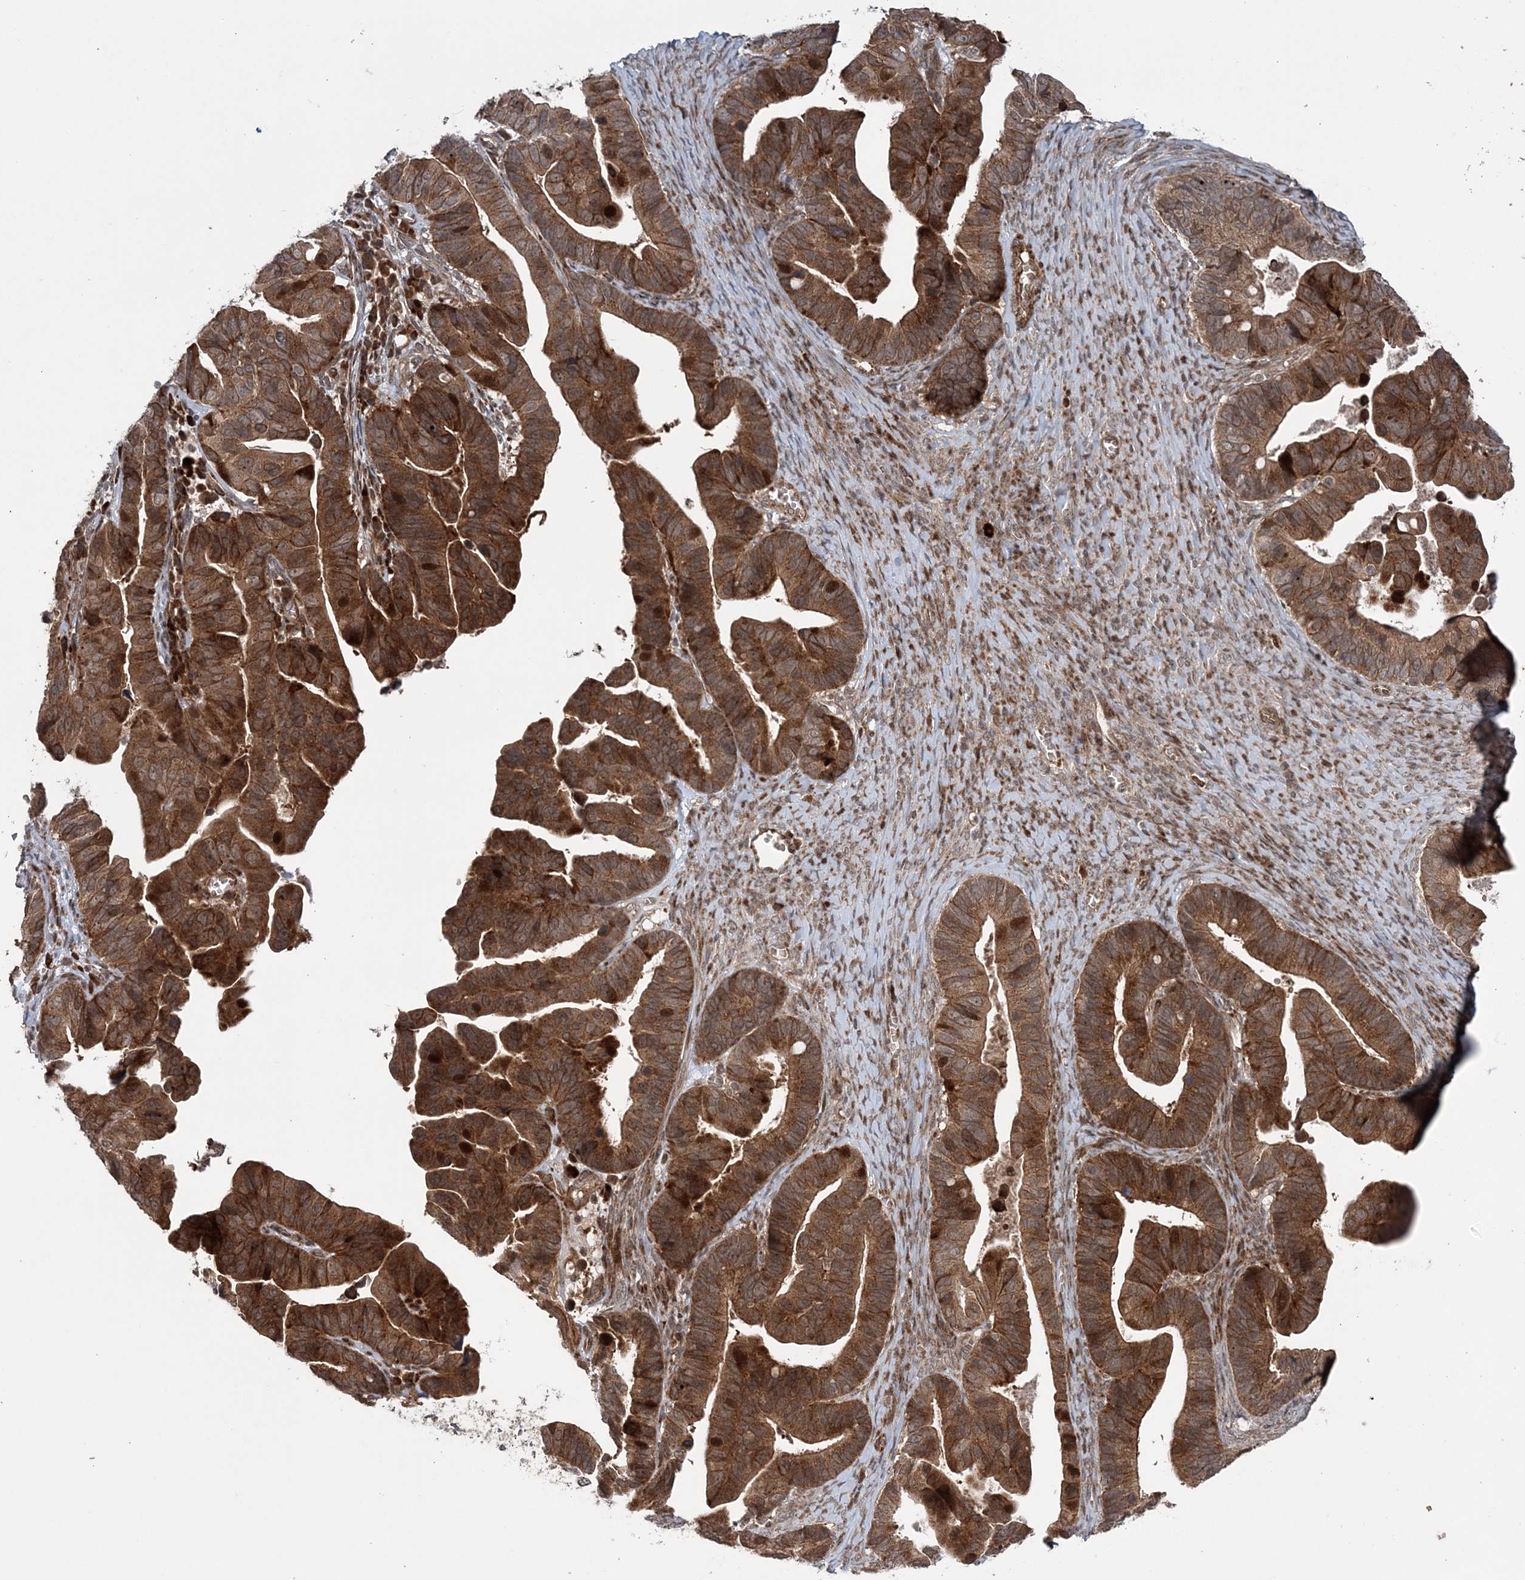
{"staining": {"intensity": "strong", "quantity": ">75%", "location": "cytoplasmic/membranous,nuclear"}, "tissue": "ovarian cancer", "cell_type": "Tumor cells", "image_type": "cancer", "snomed": [{"axis": "morphology", "description": "Cystadenocarcinoma, serous, NOS"}, {"axis": "topography", "description": "Ovary"}], "caption": "High-power microscopy captured an immunohistochemistry (IHC) photomicrograph of ovarian cancer (serous cystadenocarcinoma), revealing strong cytoplasmic/membranous and nuclear expression in approximately >75% of tumor cells. (DAB (3,3'-diaminobenzidine) IHC with brightfield microscopy, high magnification).", "gene": "UBTD2", "patient": {"sex": "female", "age": 56}}